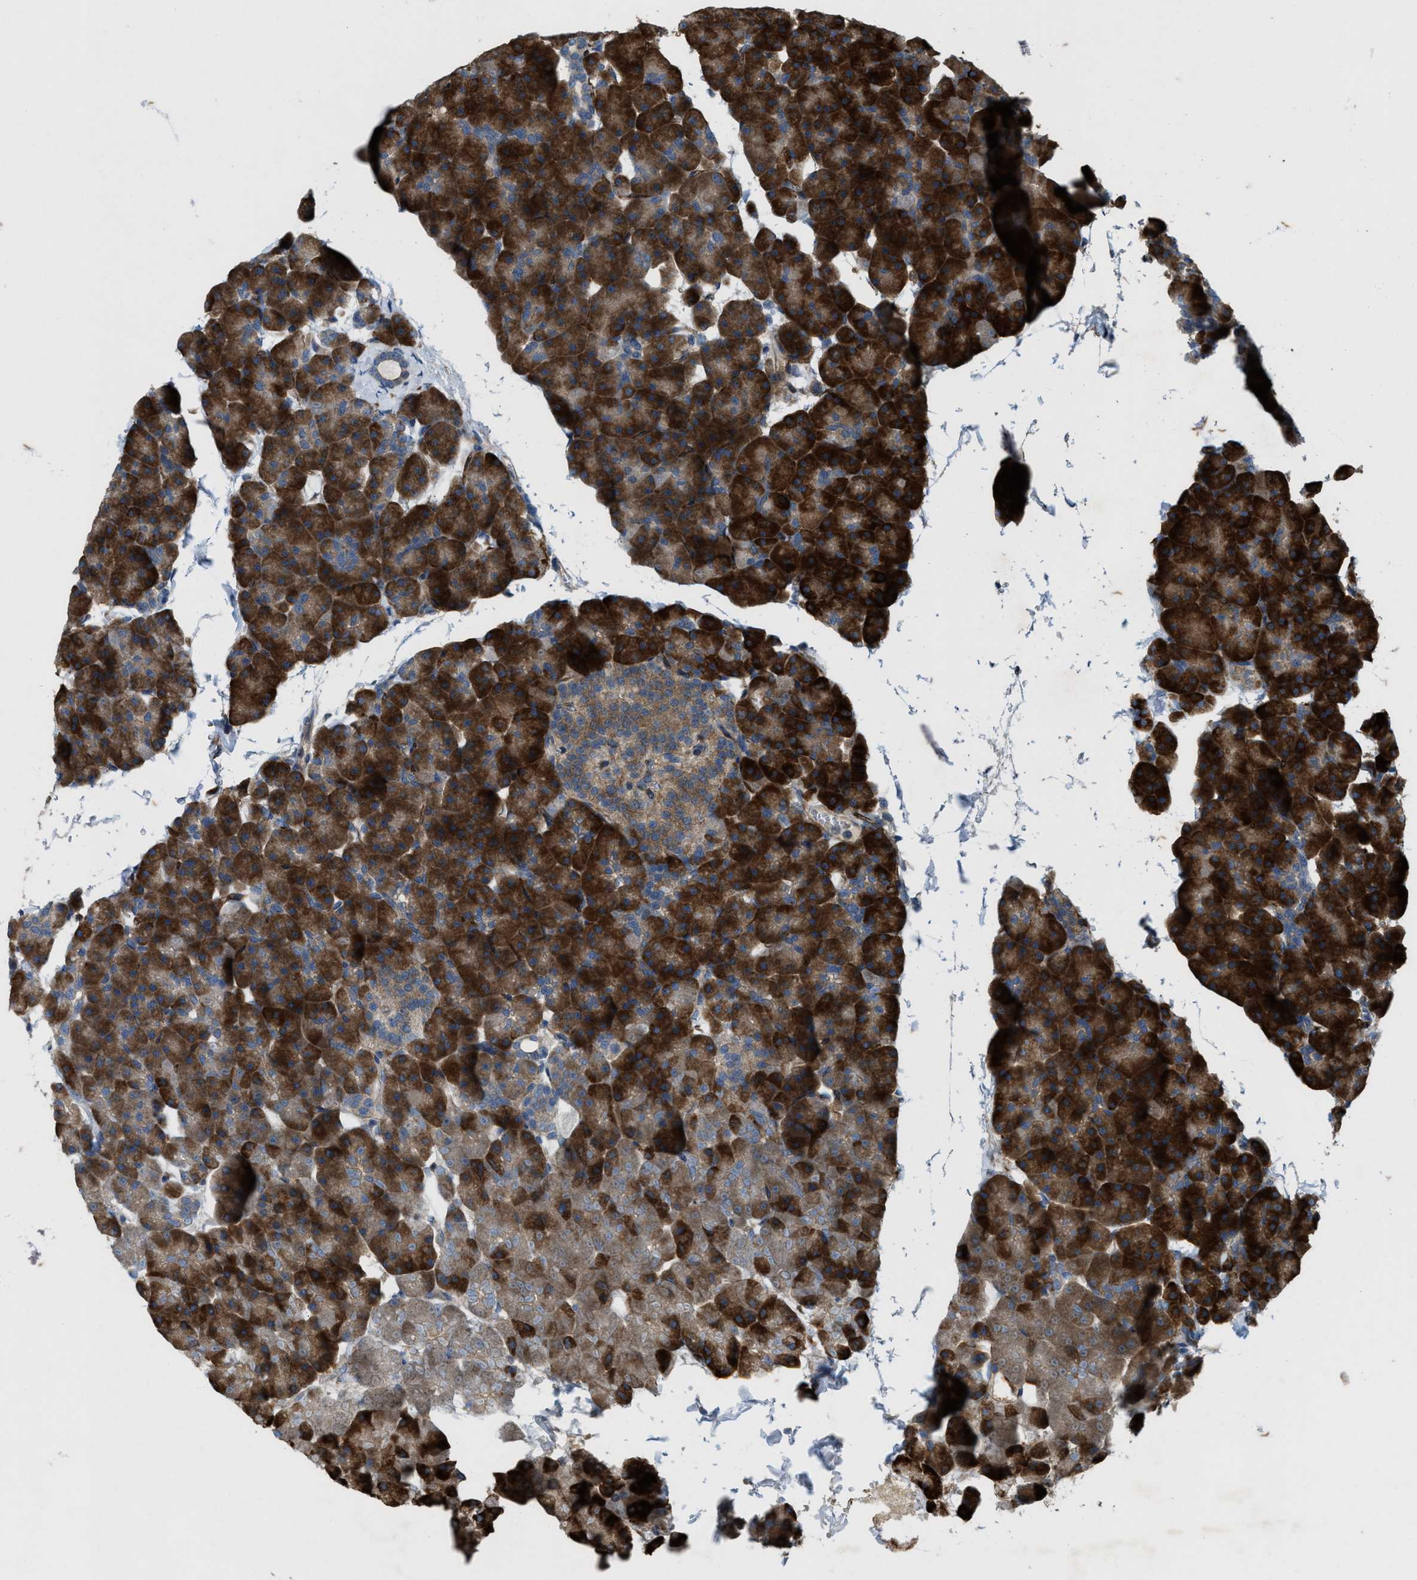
{"staining": {"intensity": "strong", "quantity": ">75%", "location": "cytoplasmic/membranous"}, "tissue": "pancreas", "cell_type": "Exocrine glandular cells", "image_type": "normal", "snomed": [{"axis": "morphology", "description": "Normal tissue, NOS"}, {"axis": "topography", "description": "Pancreas"}], "caption": "A micrograph of pancreas stained for a protein shows strong cytoplasmic/membranous brown staining in exocrine glandular cells. (Brightfield microscopy of DAB IHC at high magnification).", "gene": "LRRC72", "patient": {"sex": "male", "age": 35}}